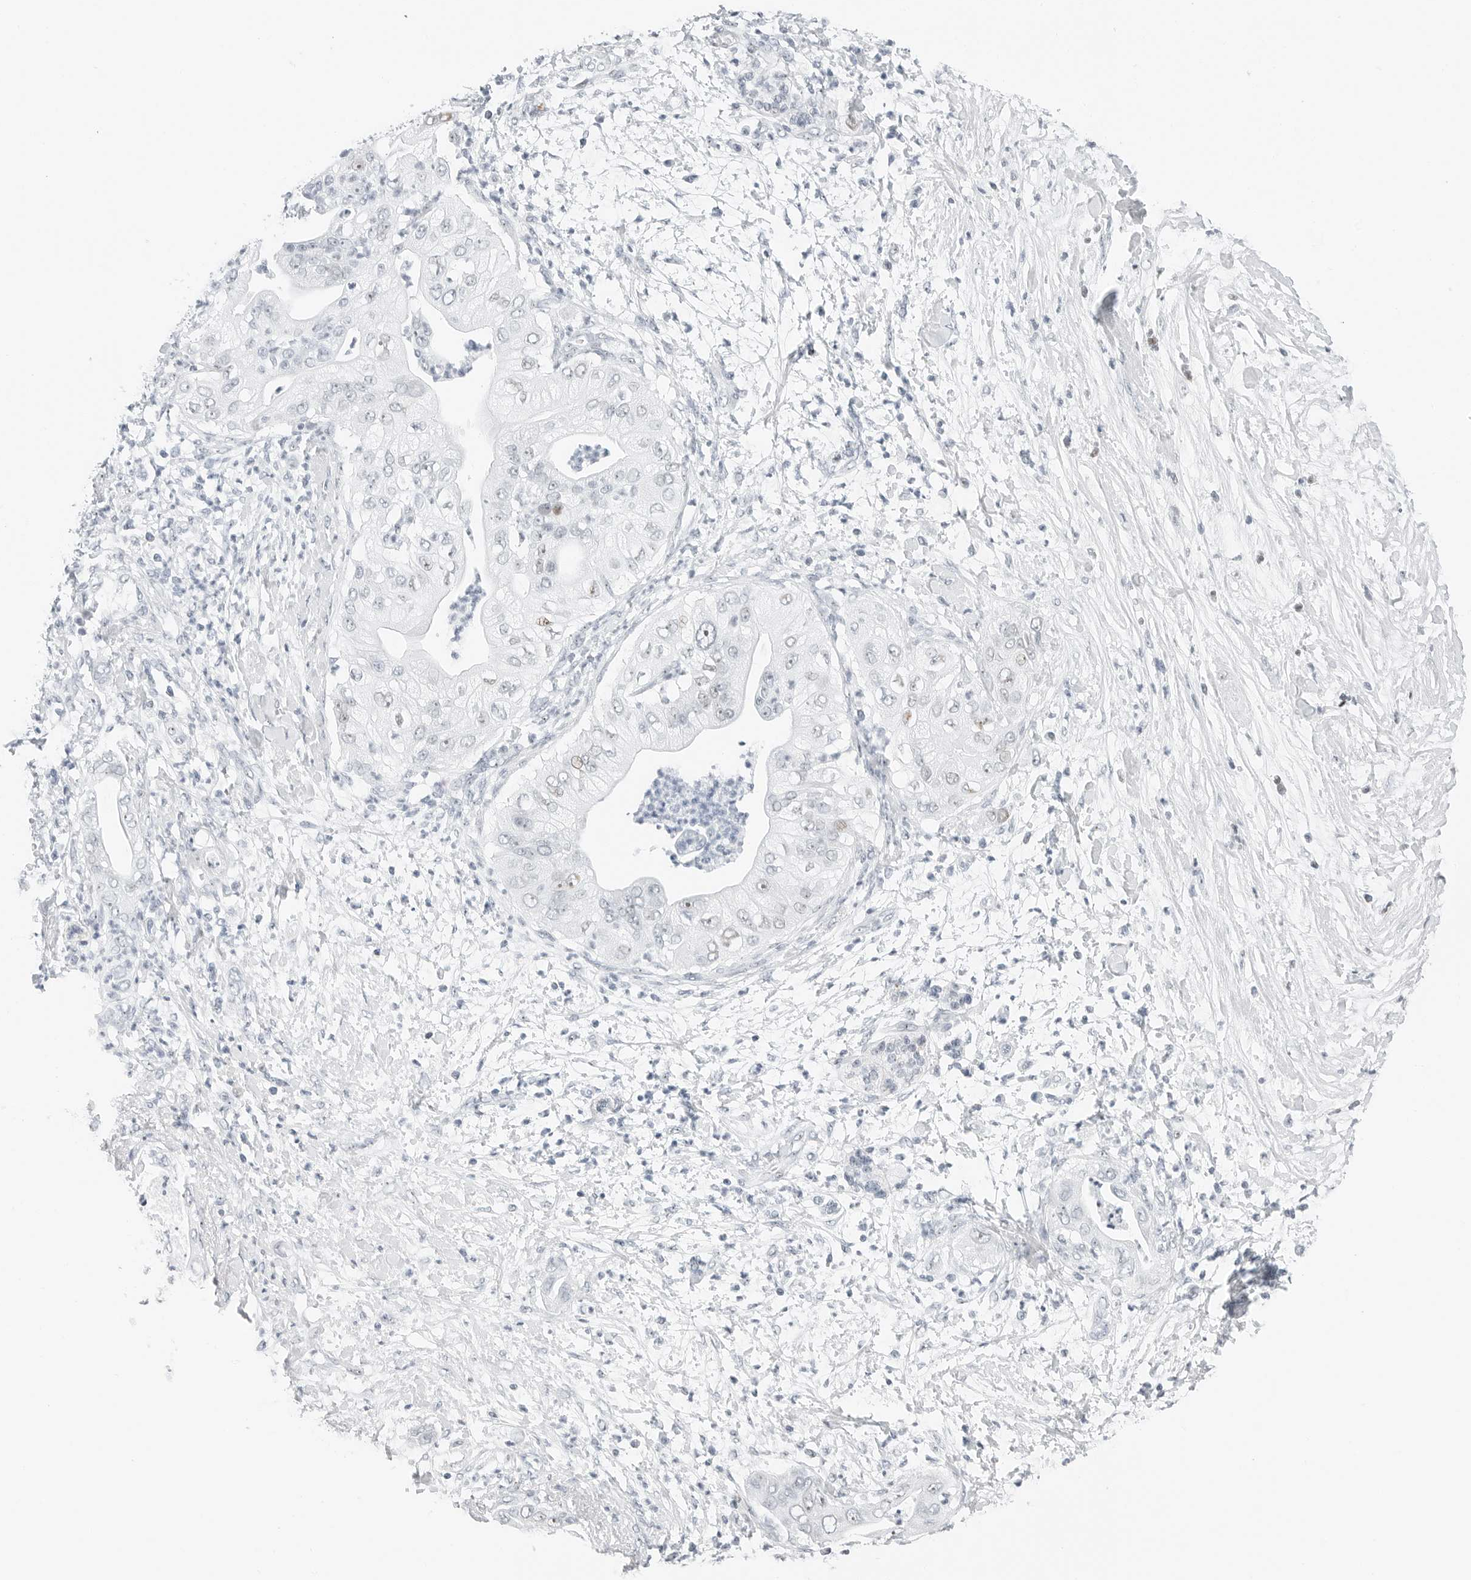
{"staining": {"intensity": "negative", "quantity": "none", "location": "none"}, "tissue": "pancreatic cancer", "cell_type": "Tumor cells", "image_type": "cancer", "snomed": [{"axis": "morphology", "description": "Adenocarcinoma, NOS"}, {"axis": "topography", "description": "Pancreas"}], "caption": "The micrograph displays no significant expression in tumor cells of pancreatic cancer. (Stains: DAB (3,3'-diaminobenzidine) immunohistochemistry (IHC) with hematoxylin counter stain, Microscopy: brightfield microscopy at high magnification).", "gene": "NTMT2", "patient": {"sex": "female", "age": 78}}